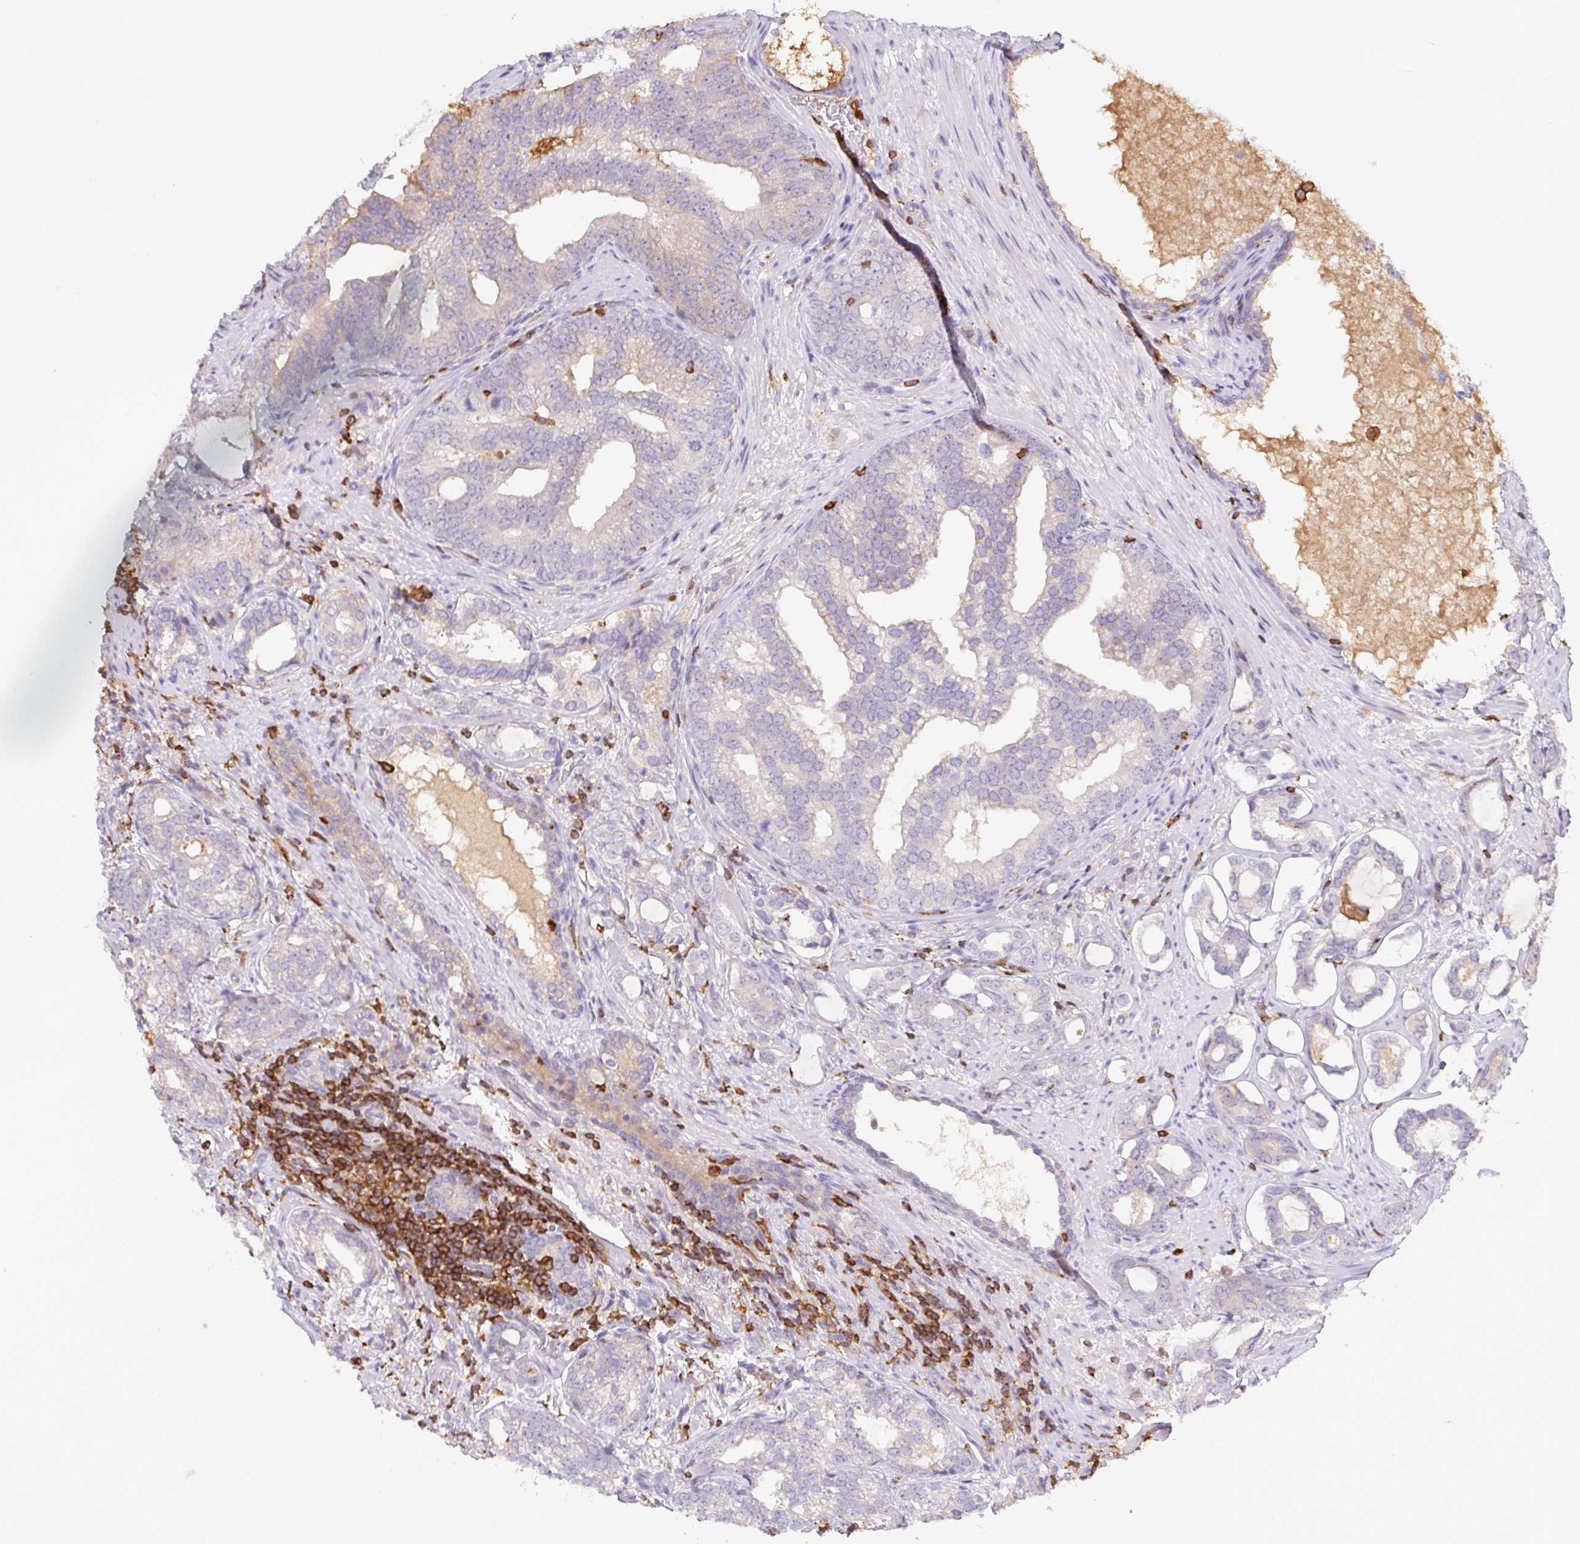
{"staining": {"intensity": "negative", "quantity": "none", "location": "none"}, "tissue": "prostate cancer", "cell_type": "Tumor cells", "image_type": "cancer", "snomed": [{"axis": "morphology", "description": "Adenocarcinoma, High grade"}, {"axis": "topography", "description": "Prostate"}], "caption": "Immunohistochemical staining of prostate cancer exhibits no significant expression in tumor cells.", "gene": "APBB1IP", "patient": {"sex": "male", "age": 75}}